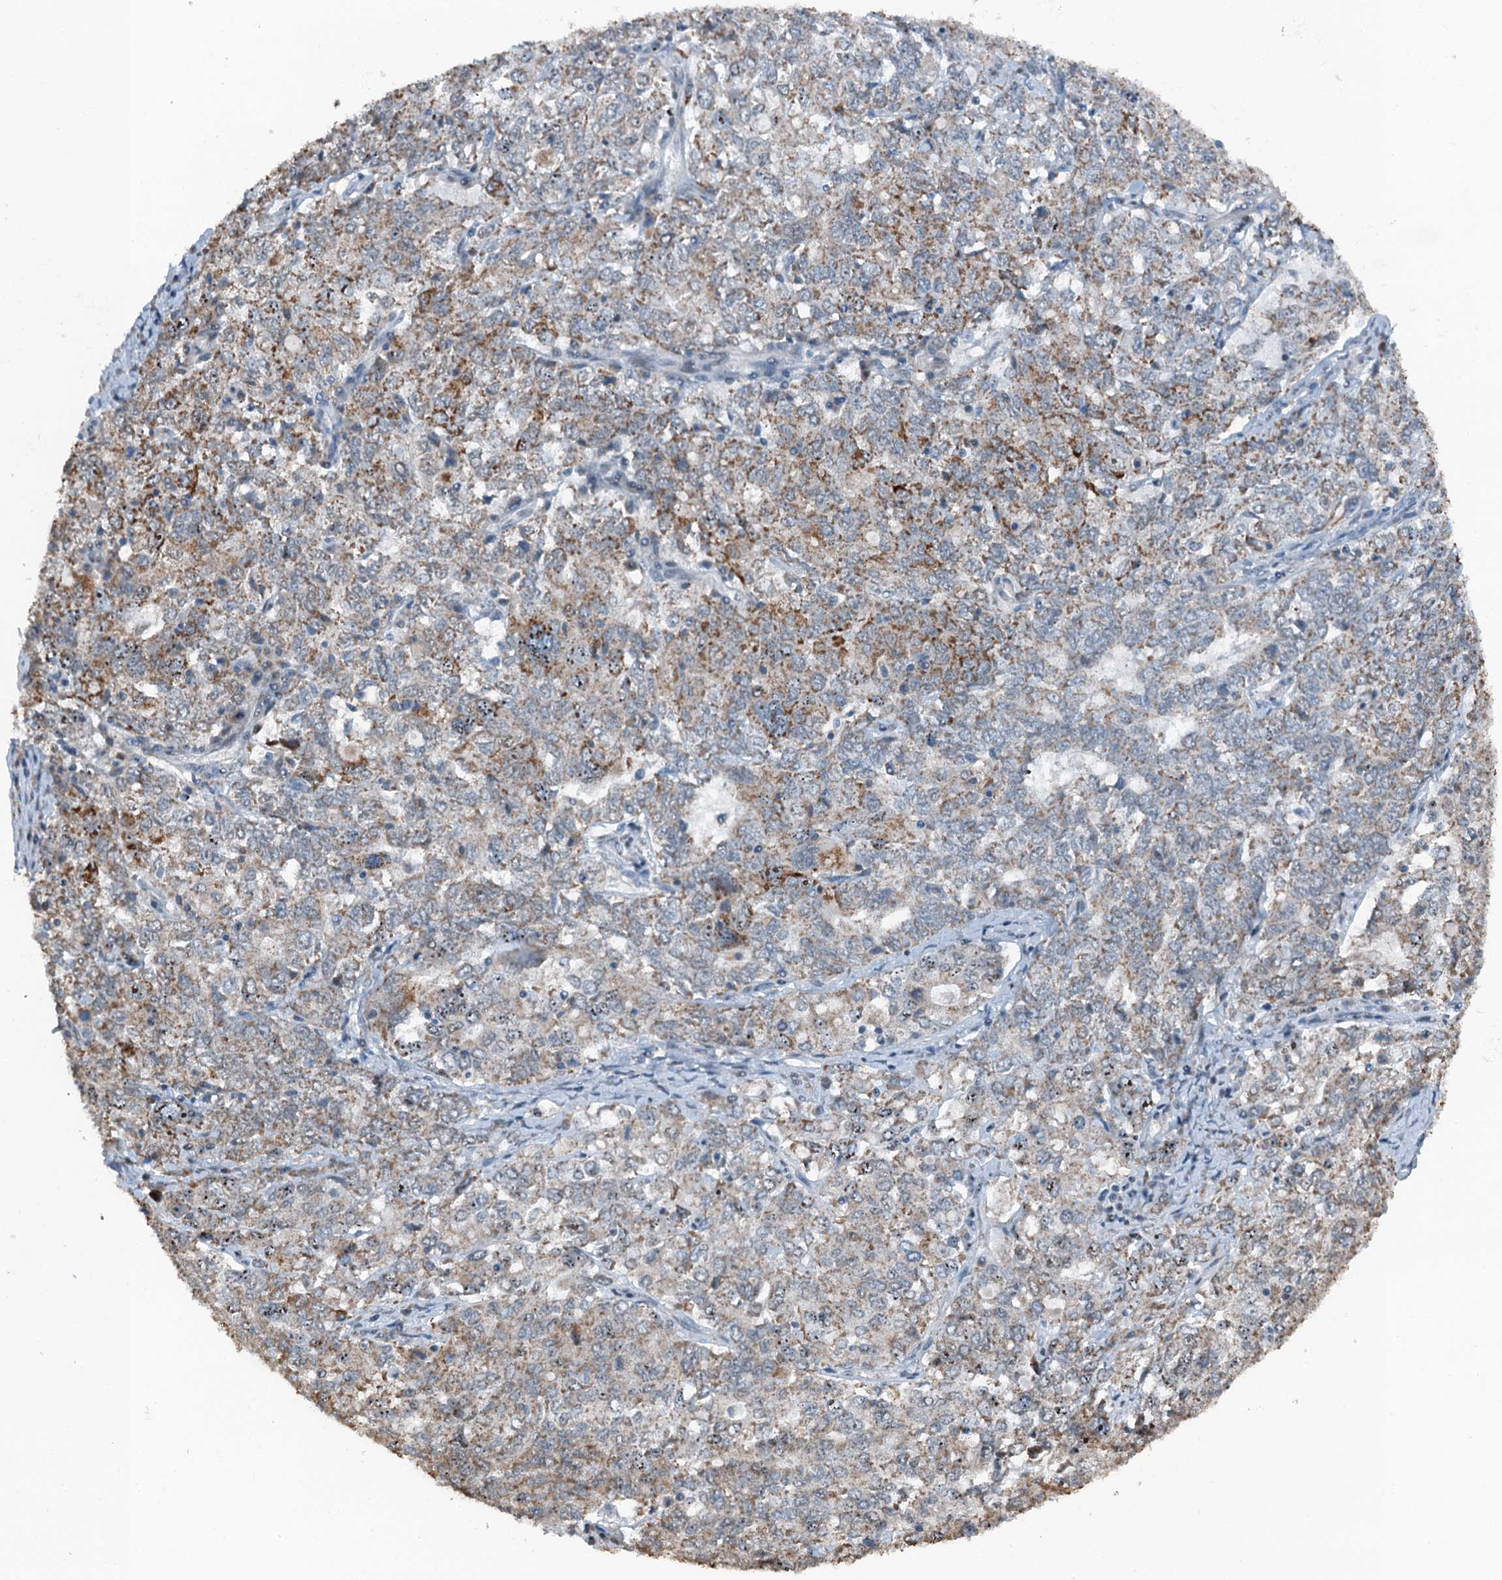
{"staining": {"intensity": "moderate", "quantity": "25%-75%", "location": "cytoplasmic/membranous"}, "tissue": "ovarian cancer", "cell_type": "Tumor cells", "image_type": "cancer", "snomed": [{"axis": "morphology", "description": "Carcinoma, endometroid"}, {"axis": "topography", "description": "Ovary"}], "caption": "There is medium levels of moderate cytoplasmic/membranous expression in tumor cells of ovarian endometroid carcinoma, as demonstrated by immunohistochemical staining (brown color).", "gene": "BMERB1", "patient": {"sex": "female", "age": 62}}